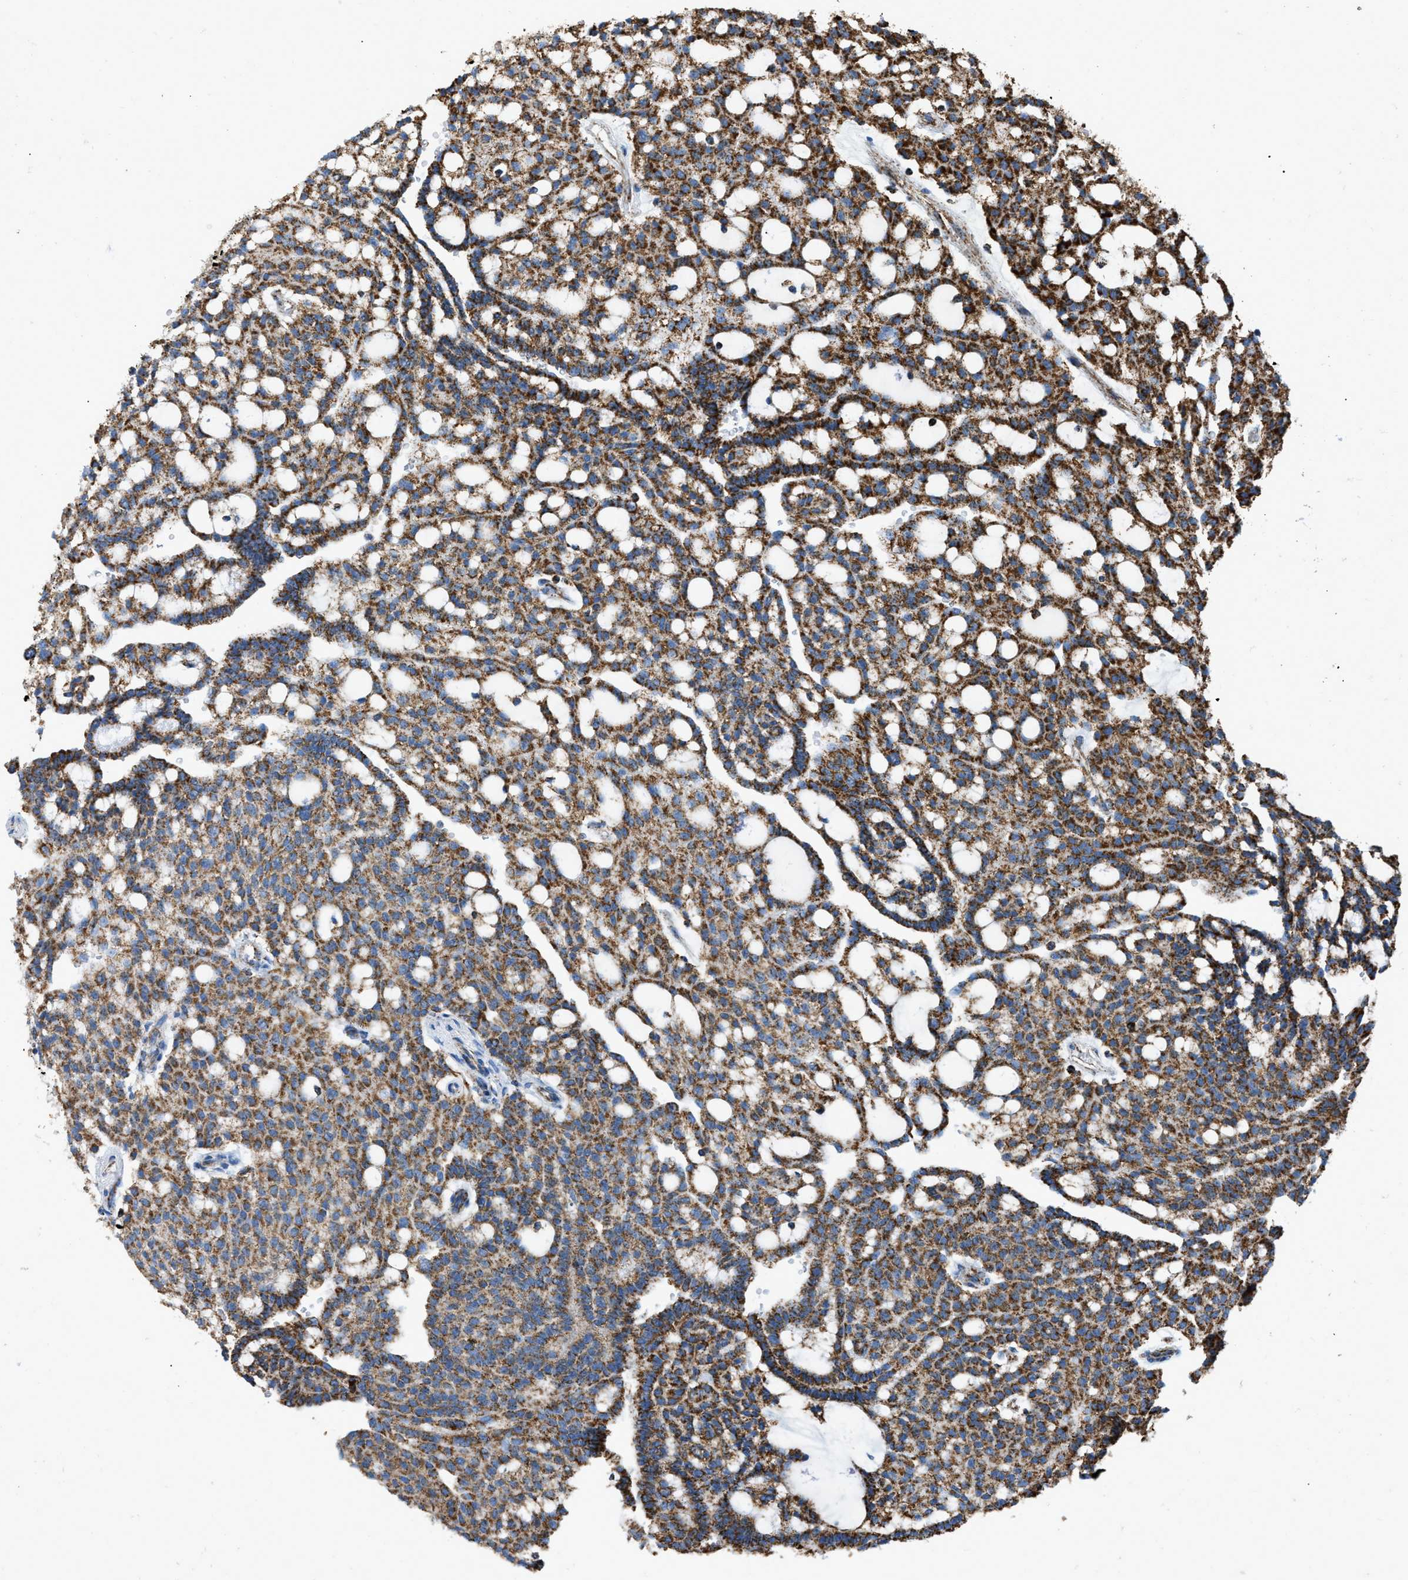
{"staining": {"intensity": "strong", "quantity": ">75%", "location": "cytoplasmic/membranous"}, "tissue": "renal cancer", "cell_type": "Tumor cells", "image_type": "cancer", "snomed": [{"axis": "morphology", "description": "Adenocarcinoma, NOS"}, {"axis": "topography", "description": "Kidney"}], "caption": "DAB (3,3'-diaminobenzidine) immunohistochemical staining of human renal adenocarcinoma shows strong cytoplasmic/membranous protein positivity in about >75% of tumor cells. The protein is shown in brown color, while the nuclei are stained blue.", "gene": "ETFB", "patient": {"sex": "male", "age": 63}}